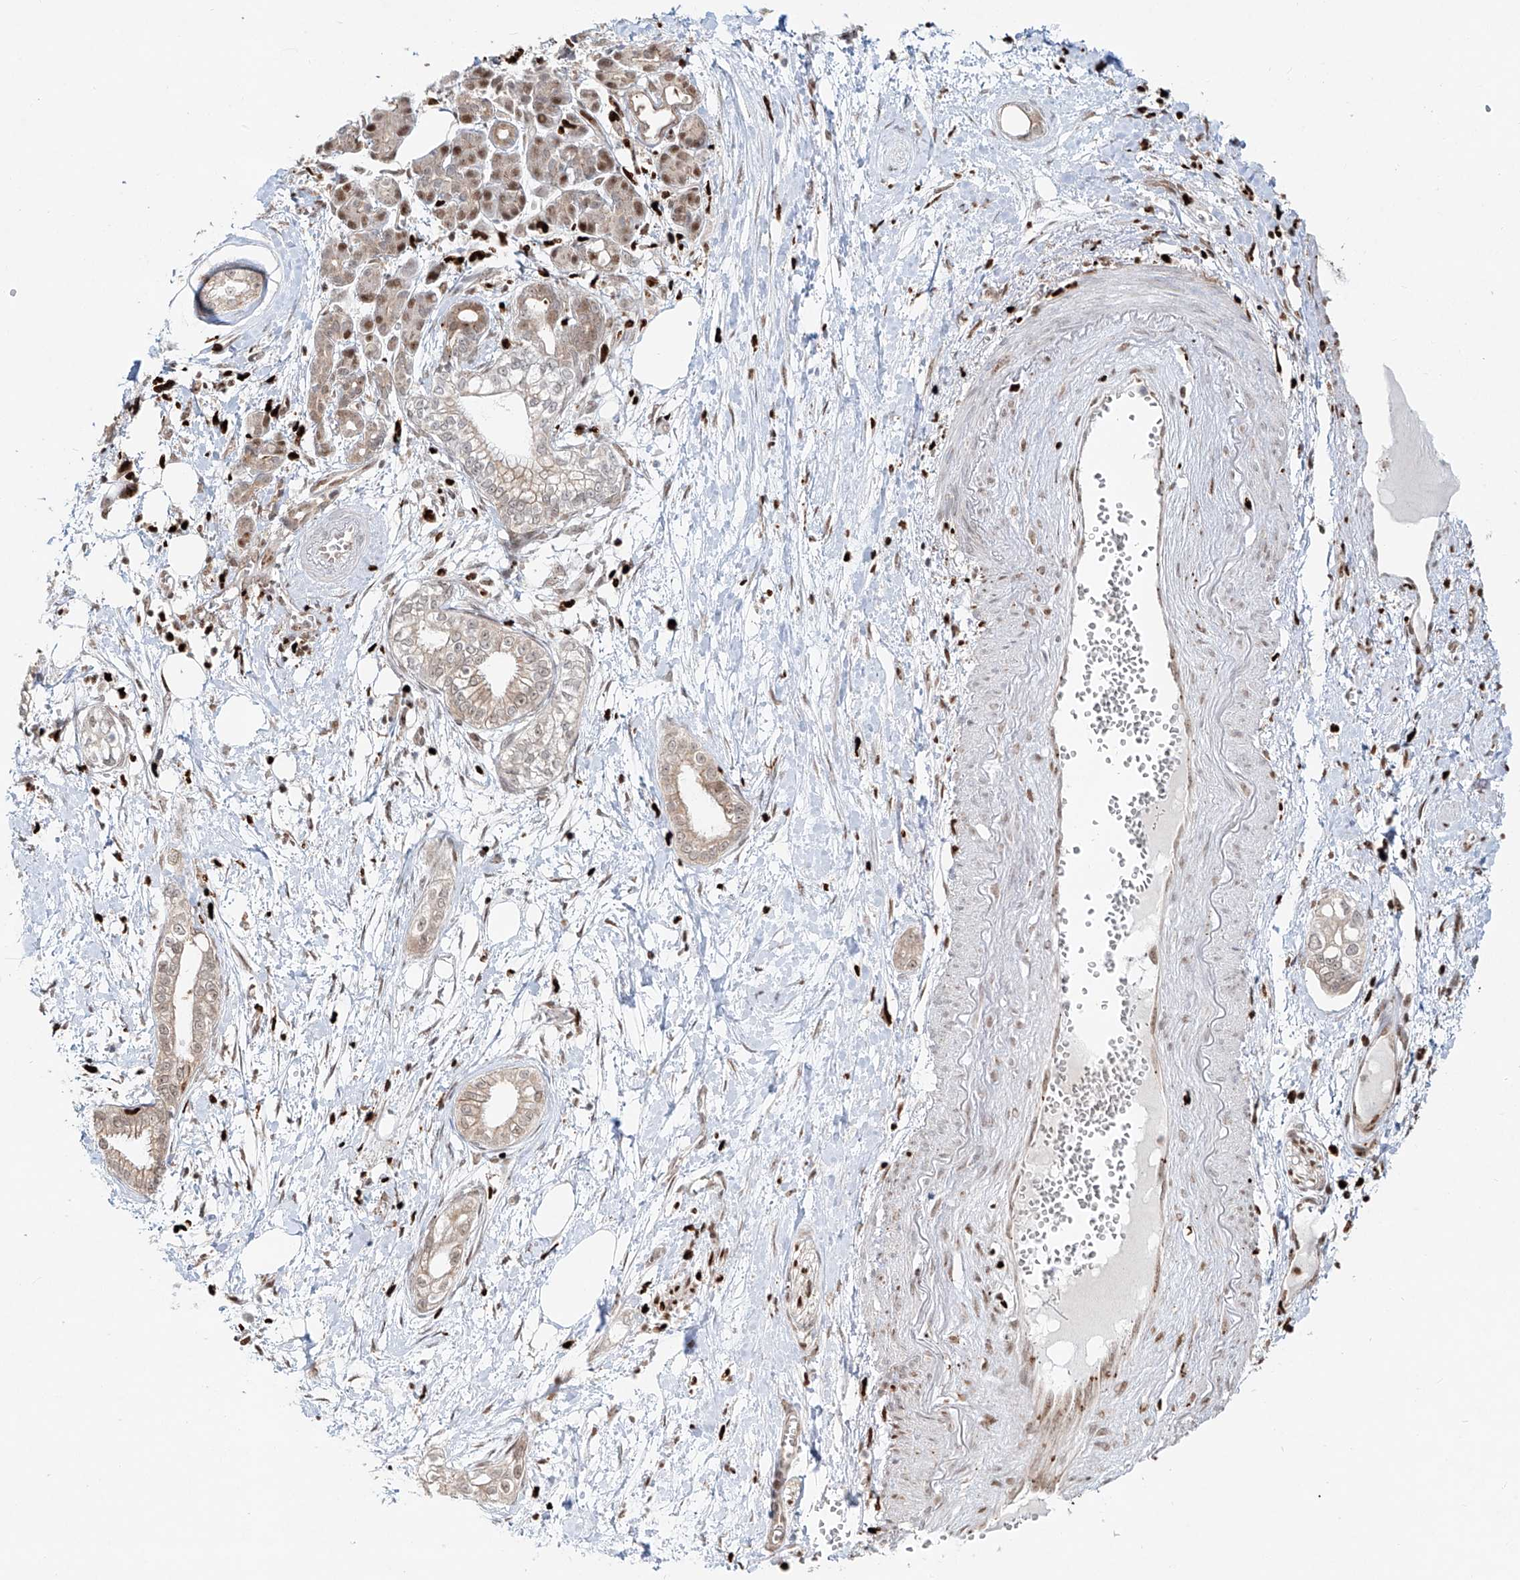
{"staining": {"intensity": "weak", "quantity": "25%-75%", "location": "cytoplasmic/membranous,nuclear"}, "tissue": "pancreatic cancer", "cell_type": "Tumor cells", "image_type": "cancer", "snomed": [{"axis": "morphology", "description": "Adenocarcinoma, NOS"}, {"axis": "topography", "description": "Pancreas"}], "caption": "The photomicrograph exhibits immunohistochemical staining of adenocarcinoma (pancreatic). There is weak cytoplasmic/membranous and nuclear staining is present in approximately 25%-75% of tumor cells.", "gene": "DZIP1L", "patient": {"sex": "male", "age": 68}}